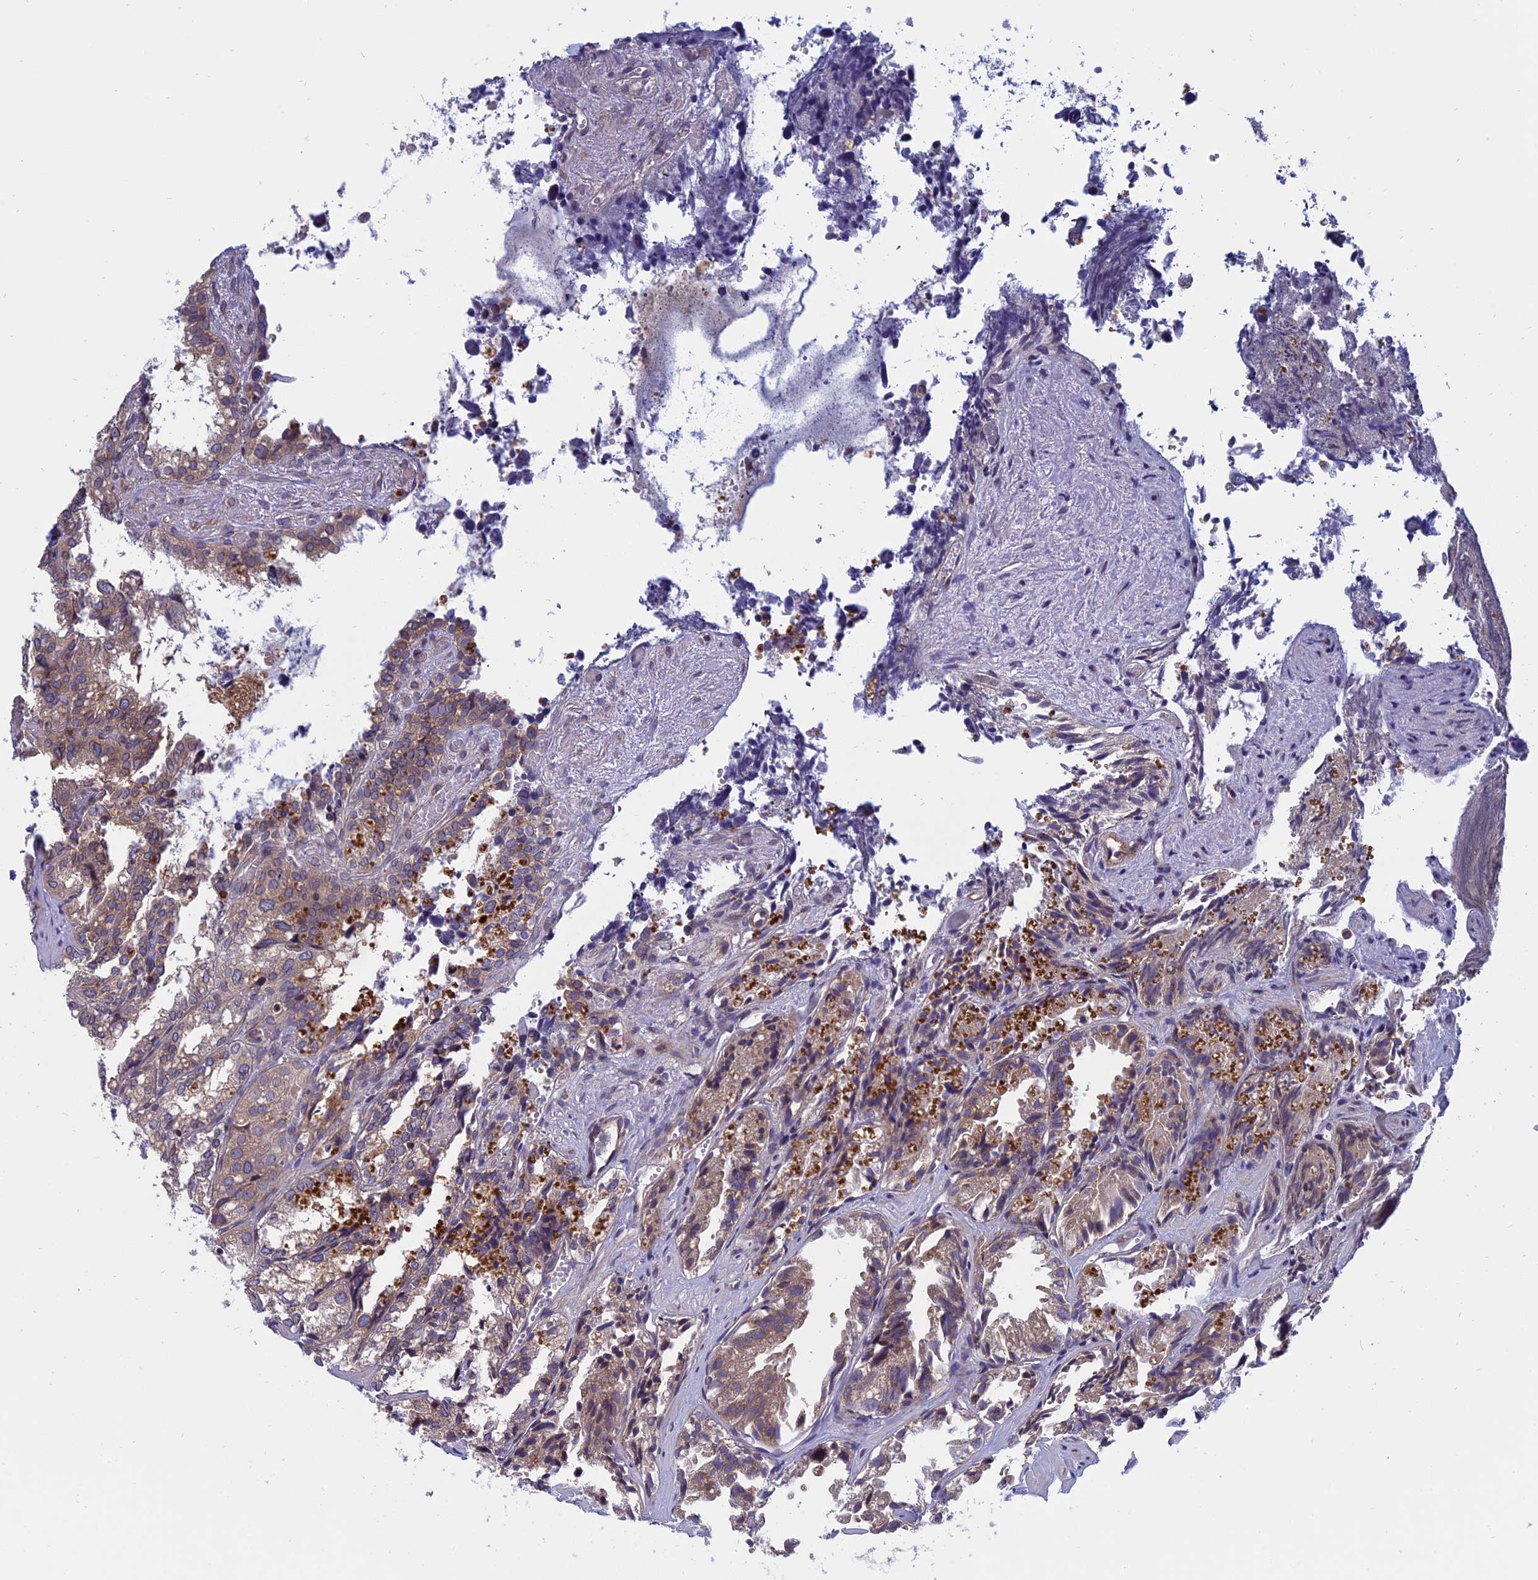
{"staining": {"intensity": "moderate", "quantity": "25%-75%", "location": "cytoplasmic/membranous"}, "tissue": "seminal vesicle", "cell_type": "Glandular cells", "image_type": "normal", "snomed": [{"axis": "morphology", "description": "Normal tissue, NOS"}, {"axis": "topography", "description": "Prostate"}, {"axis": "topography", "description": "Seminal veicle"}], "caption": "Immunohistochemistry photomicrograph of normal seminal vesicle: human seminal vesicle stained using immunohistochemistry (IHC) reveals medium levels of moderate protein expression localized specifically in the cytoplasmic/membranous of glandular cells, appearing as a cytoplasmic/membranous brown color.", "gene": "NAA10", "patient": {"sex": "male", "age": 51}}